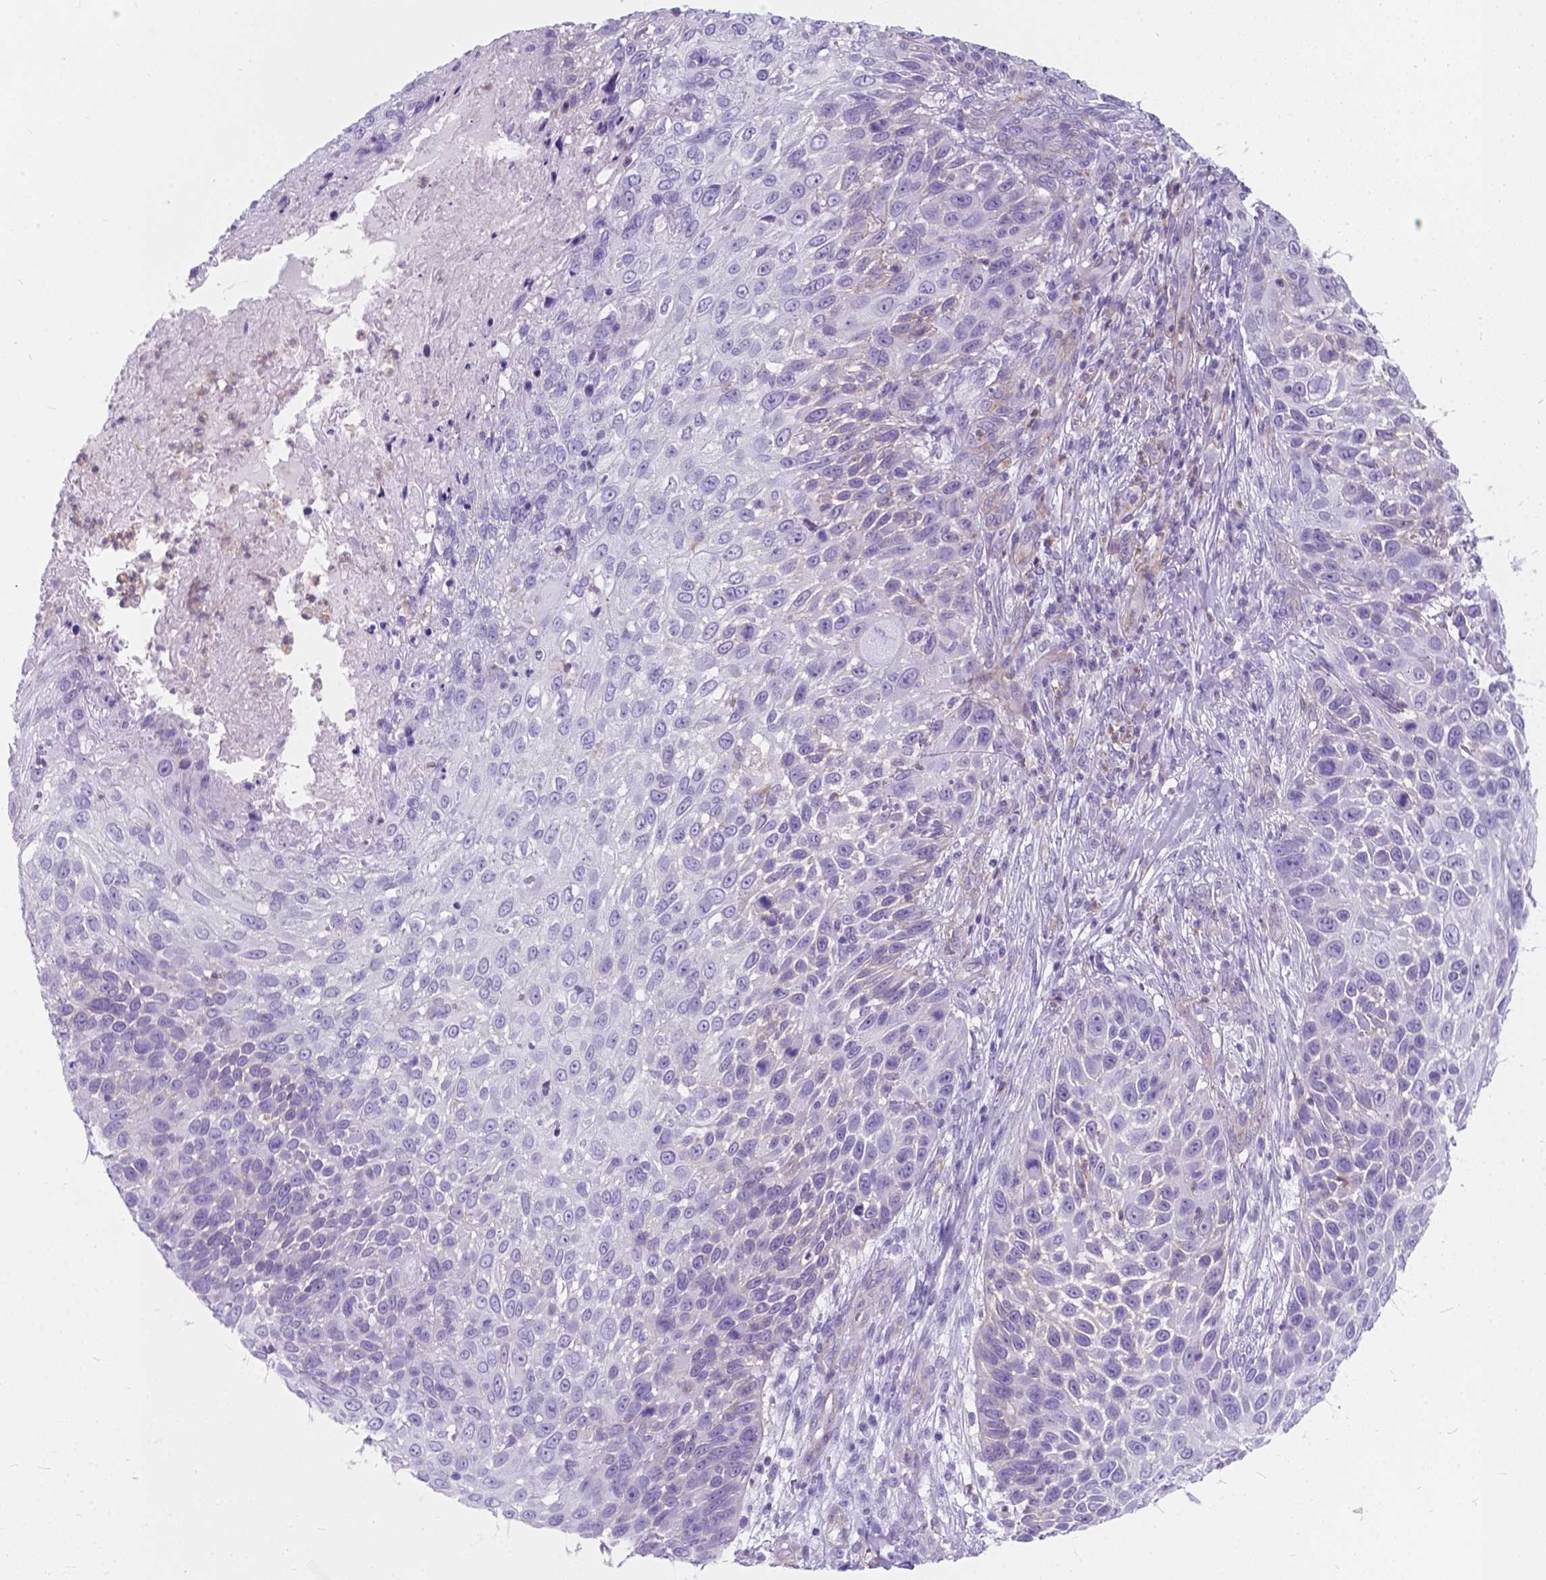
{"staining": {"intensity": "negative", "quantity": "none", "location": "none"}, "tissue": "skin cancer", "cell_type": "Tumor cells", "image_type": "cancer", "snomed": [{"axis": "morphology", "description": "Squamous cell carcinoma, NOS"}, {"axis": "topography", "description": "Skin"}], "caption": "An IHC micrograph of squamous cell carcinoma (skin) is shown. There is no staining in tumor cells of squamous cell carcinoma (skin).", "gene": "KIAA0040", "patient": {"sex": "male", "age": 92}}